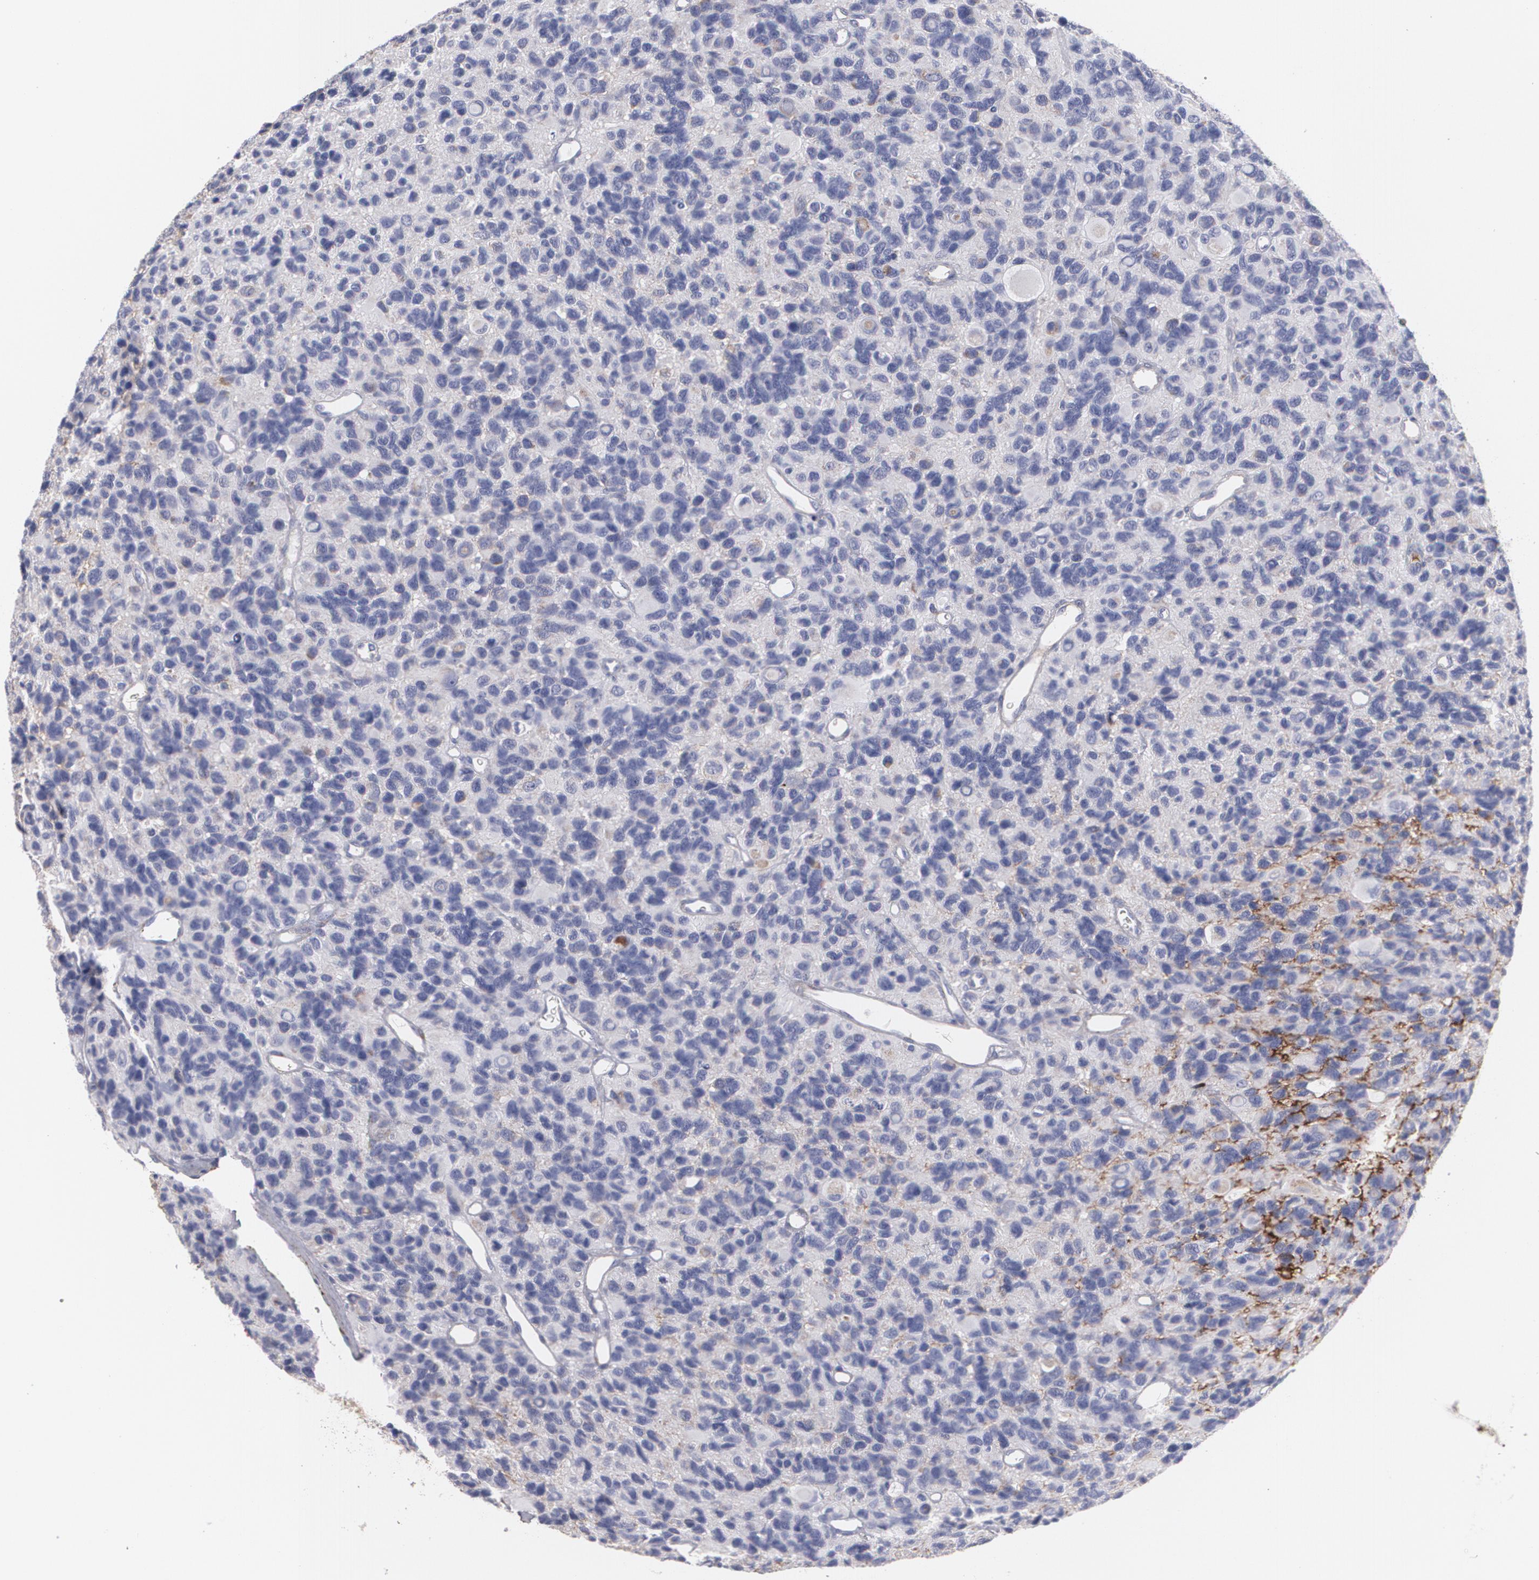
{"staining": {"intensity": "negative", "quantity": "none", "location": "none"}, "tissue": "glioma", "cell_type": "Tumor cells", "image_type": "cancer", "snomed": [{"axis": "morphology", "description": "Glioma, malignant, High grade"}, {"axis": "topography", "description": "Brain"}], "caption": "The micrograph exhibits no significant positivity in tumor cells of glioma. The staining was performed using DAB (3,3'-diaminobenzidine) to visualize the protein expression in brown, while the nuclei were stained in blue with hematoxylin (Magnification: 20x).", "gene": "FBLN1", "patient": {"sex": "male", "age": 77}}